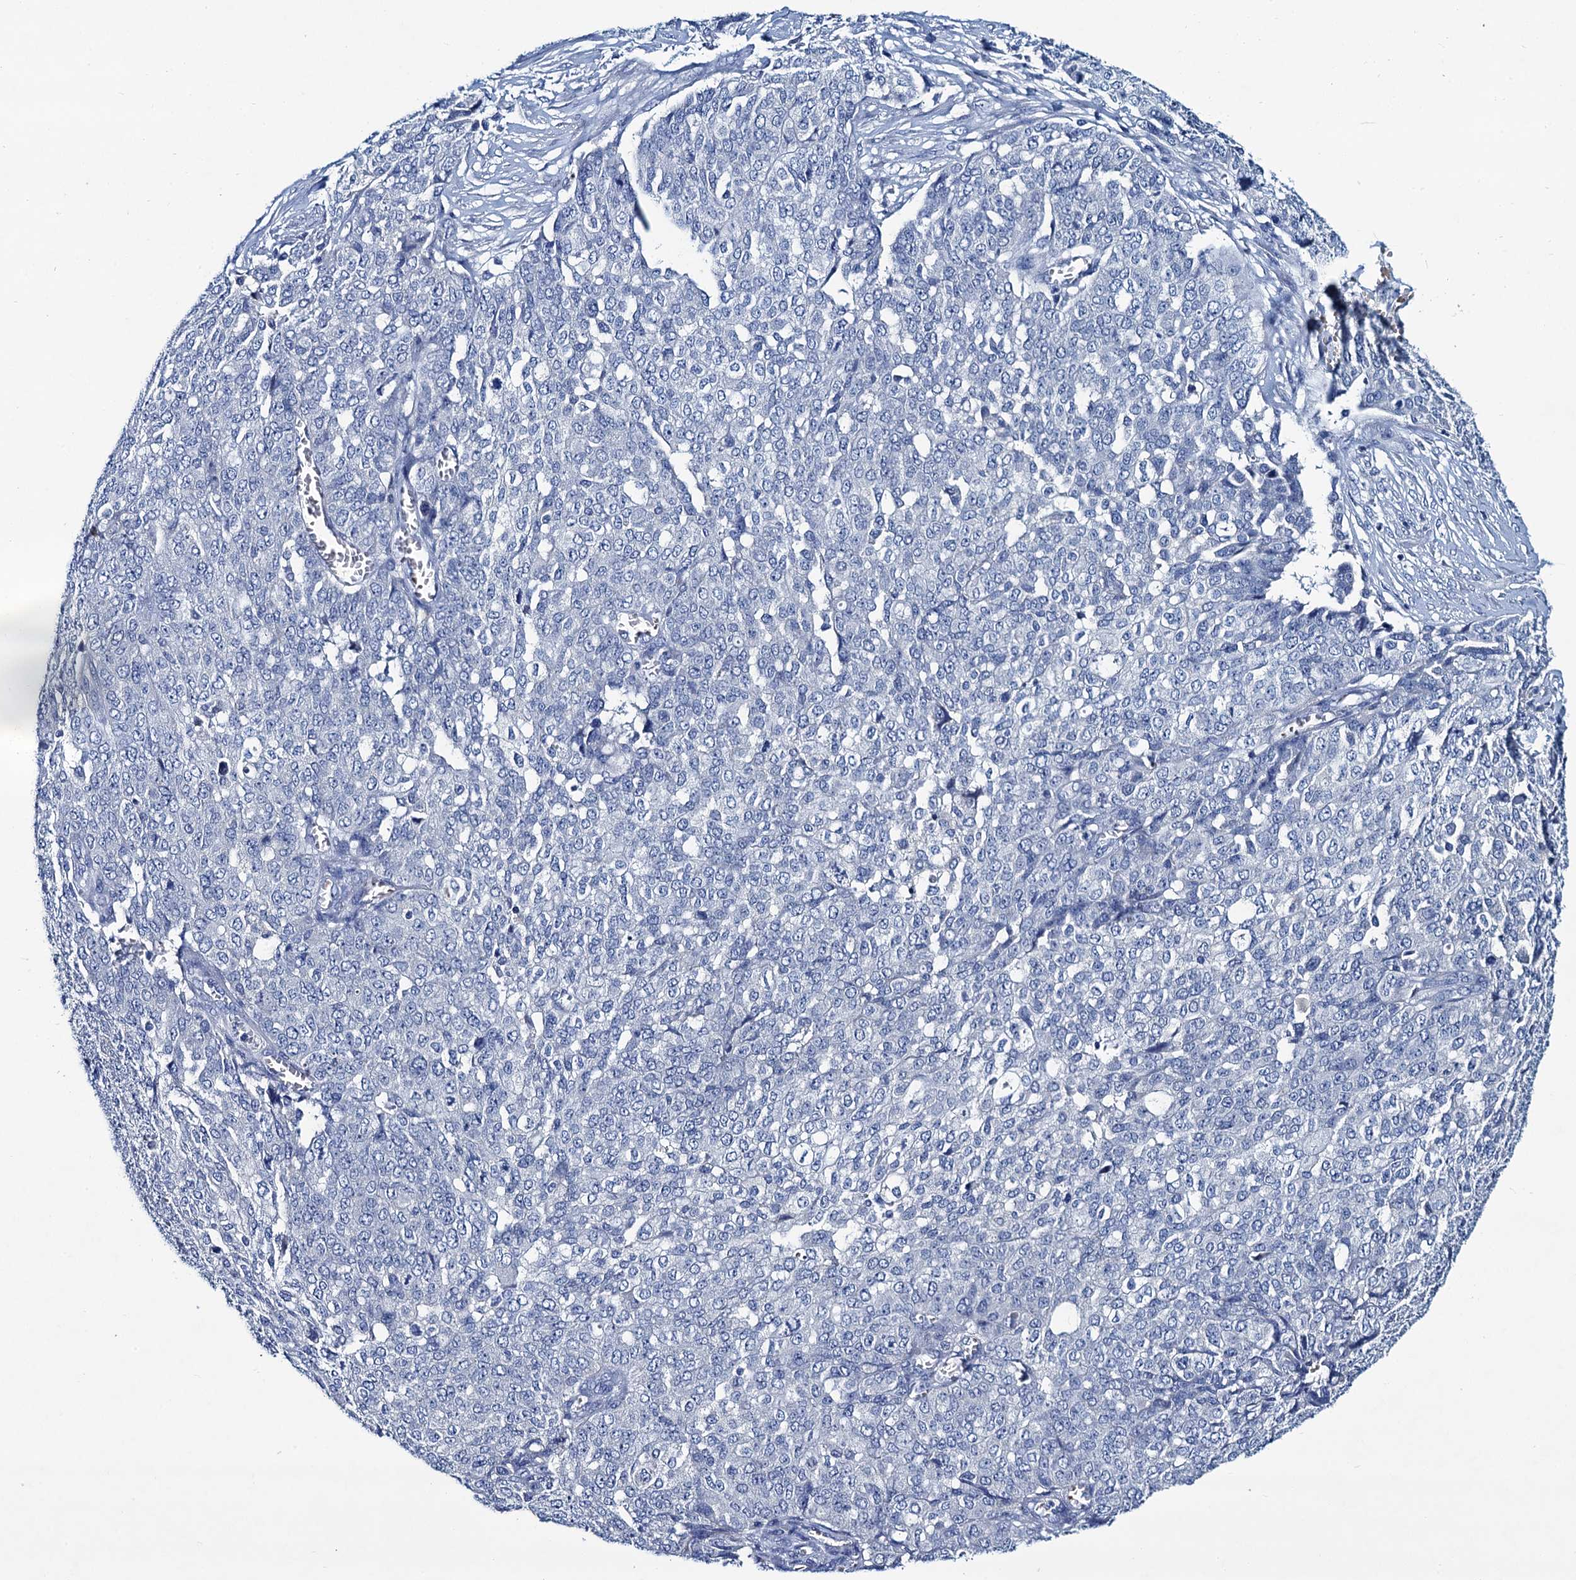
{"staining": {"intensity": "negative", "quantity": "none", "location": "none"}, "tissue": "ovarian cancer", "cell_type": "Tumor cells", "image_type": "cancer", "snomed": [{"axis": "morphology", "description": "Cystadenocarcinoma, serous, NOS"}, {"axis": "topography", "description": "Soft tissue"}, {"axis": "topography", "description": "Ovary"}], "caption": "This is an immunohistochemistry (IHC) photomicrograph of serous cystadenocarcinoma (ovarian). There is no positivity in tumor cells.", "gene": "RTKN2", "patient": {"sex": "female", "age": 57}}